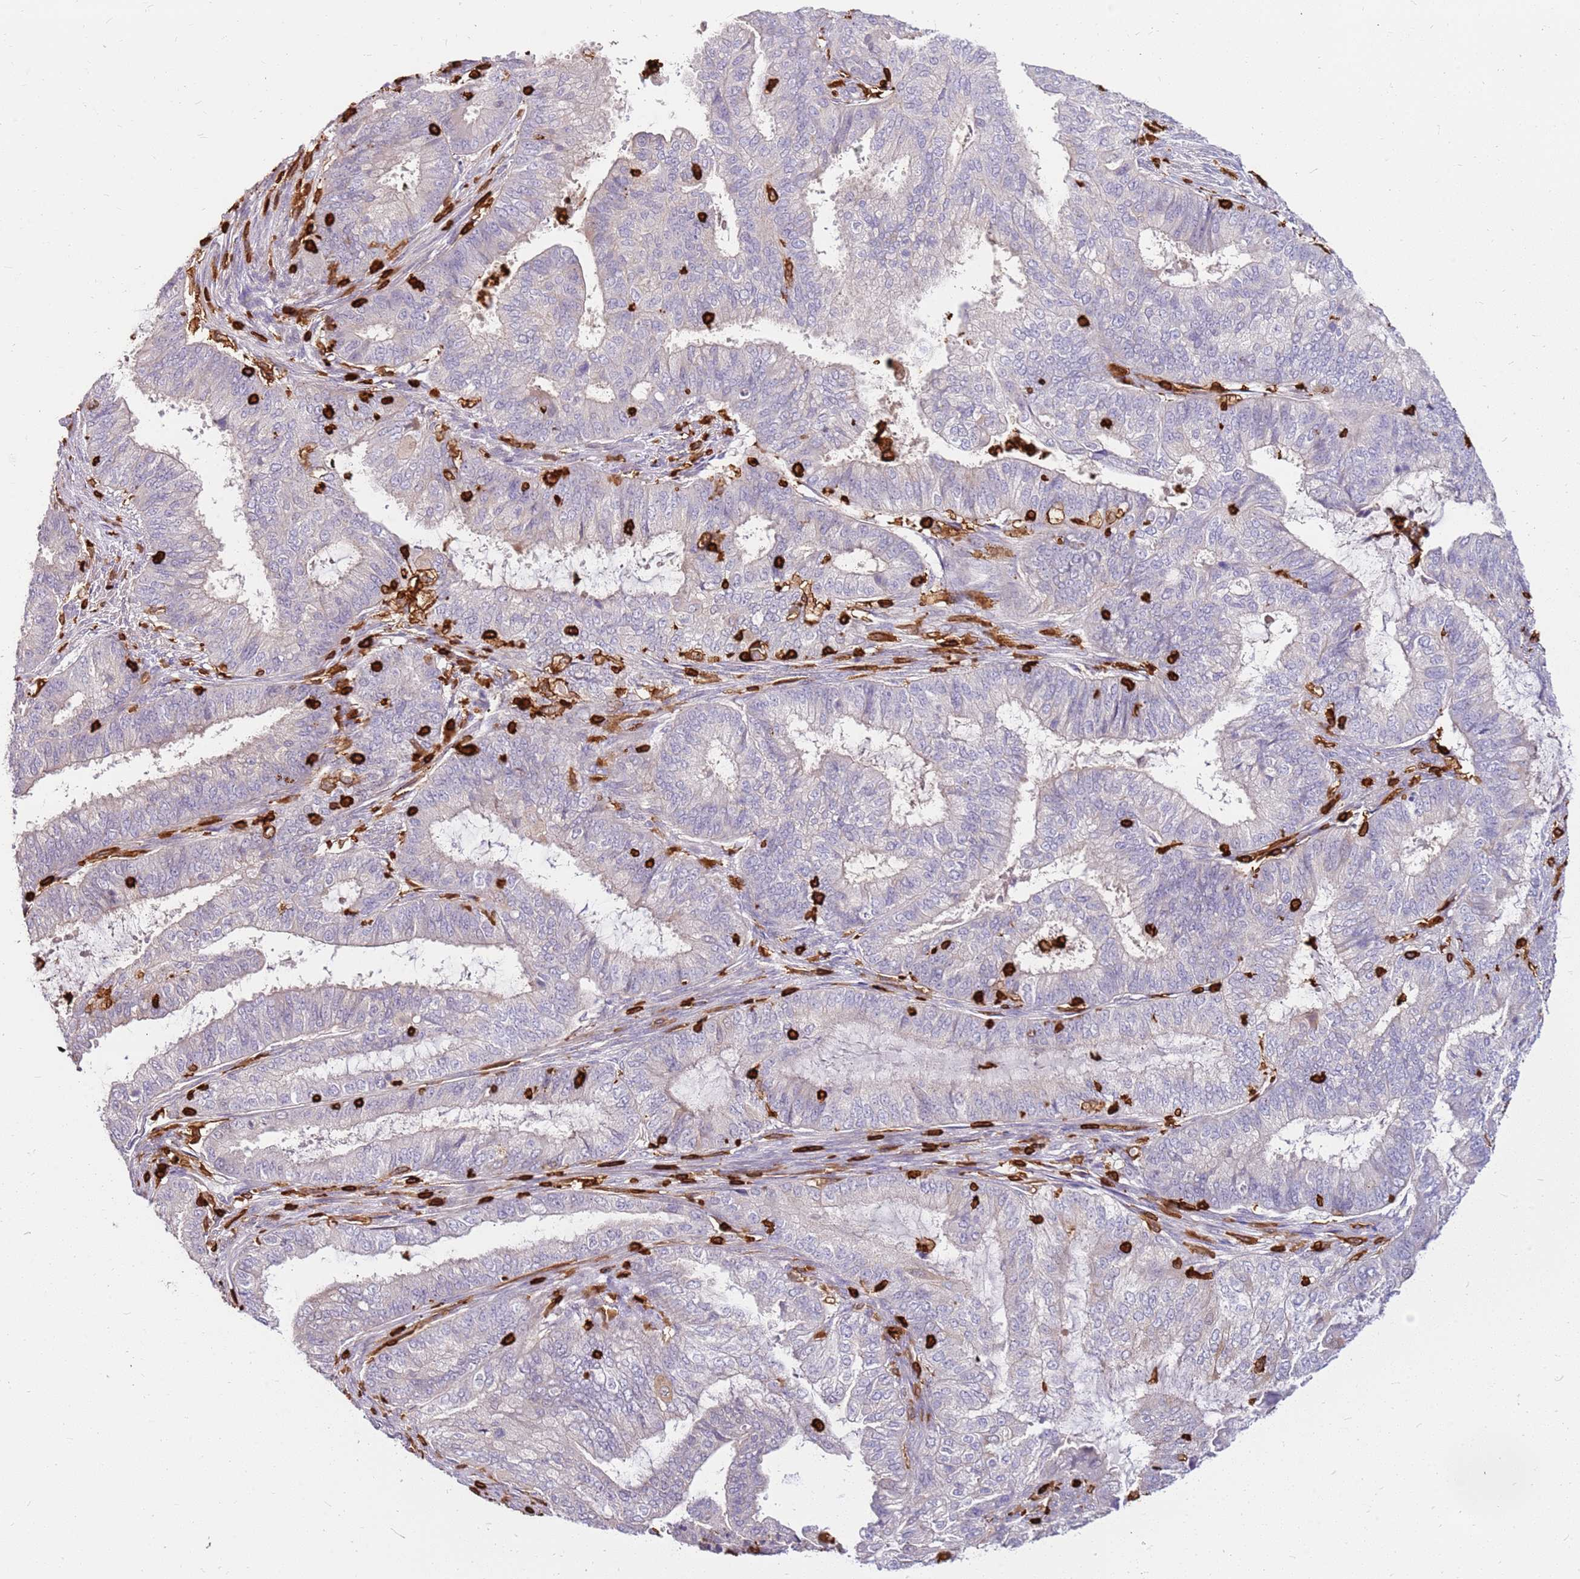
{"staining": {"intensity": "negative", "quantity": "none", "location": "none"}, "tissue": "endometrial cancer", "cell_type": "Tumor cells", "image_type": "cancer", "snomed": [{"axis": "morphology", "description": "Adenocarcinoma, NOS"}, {"axis": "topography", "description": "Endometrium"}], "caption": "High power microscopy image of an immunohistochemistry photomicrograph of endometrial cancer (adenocarcinoma), revealing no significant staining in tumor cells.", "gene": "CORO1A", "patient": {"sex": "female", "age": 51}}